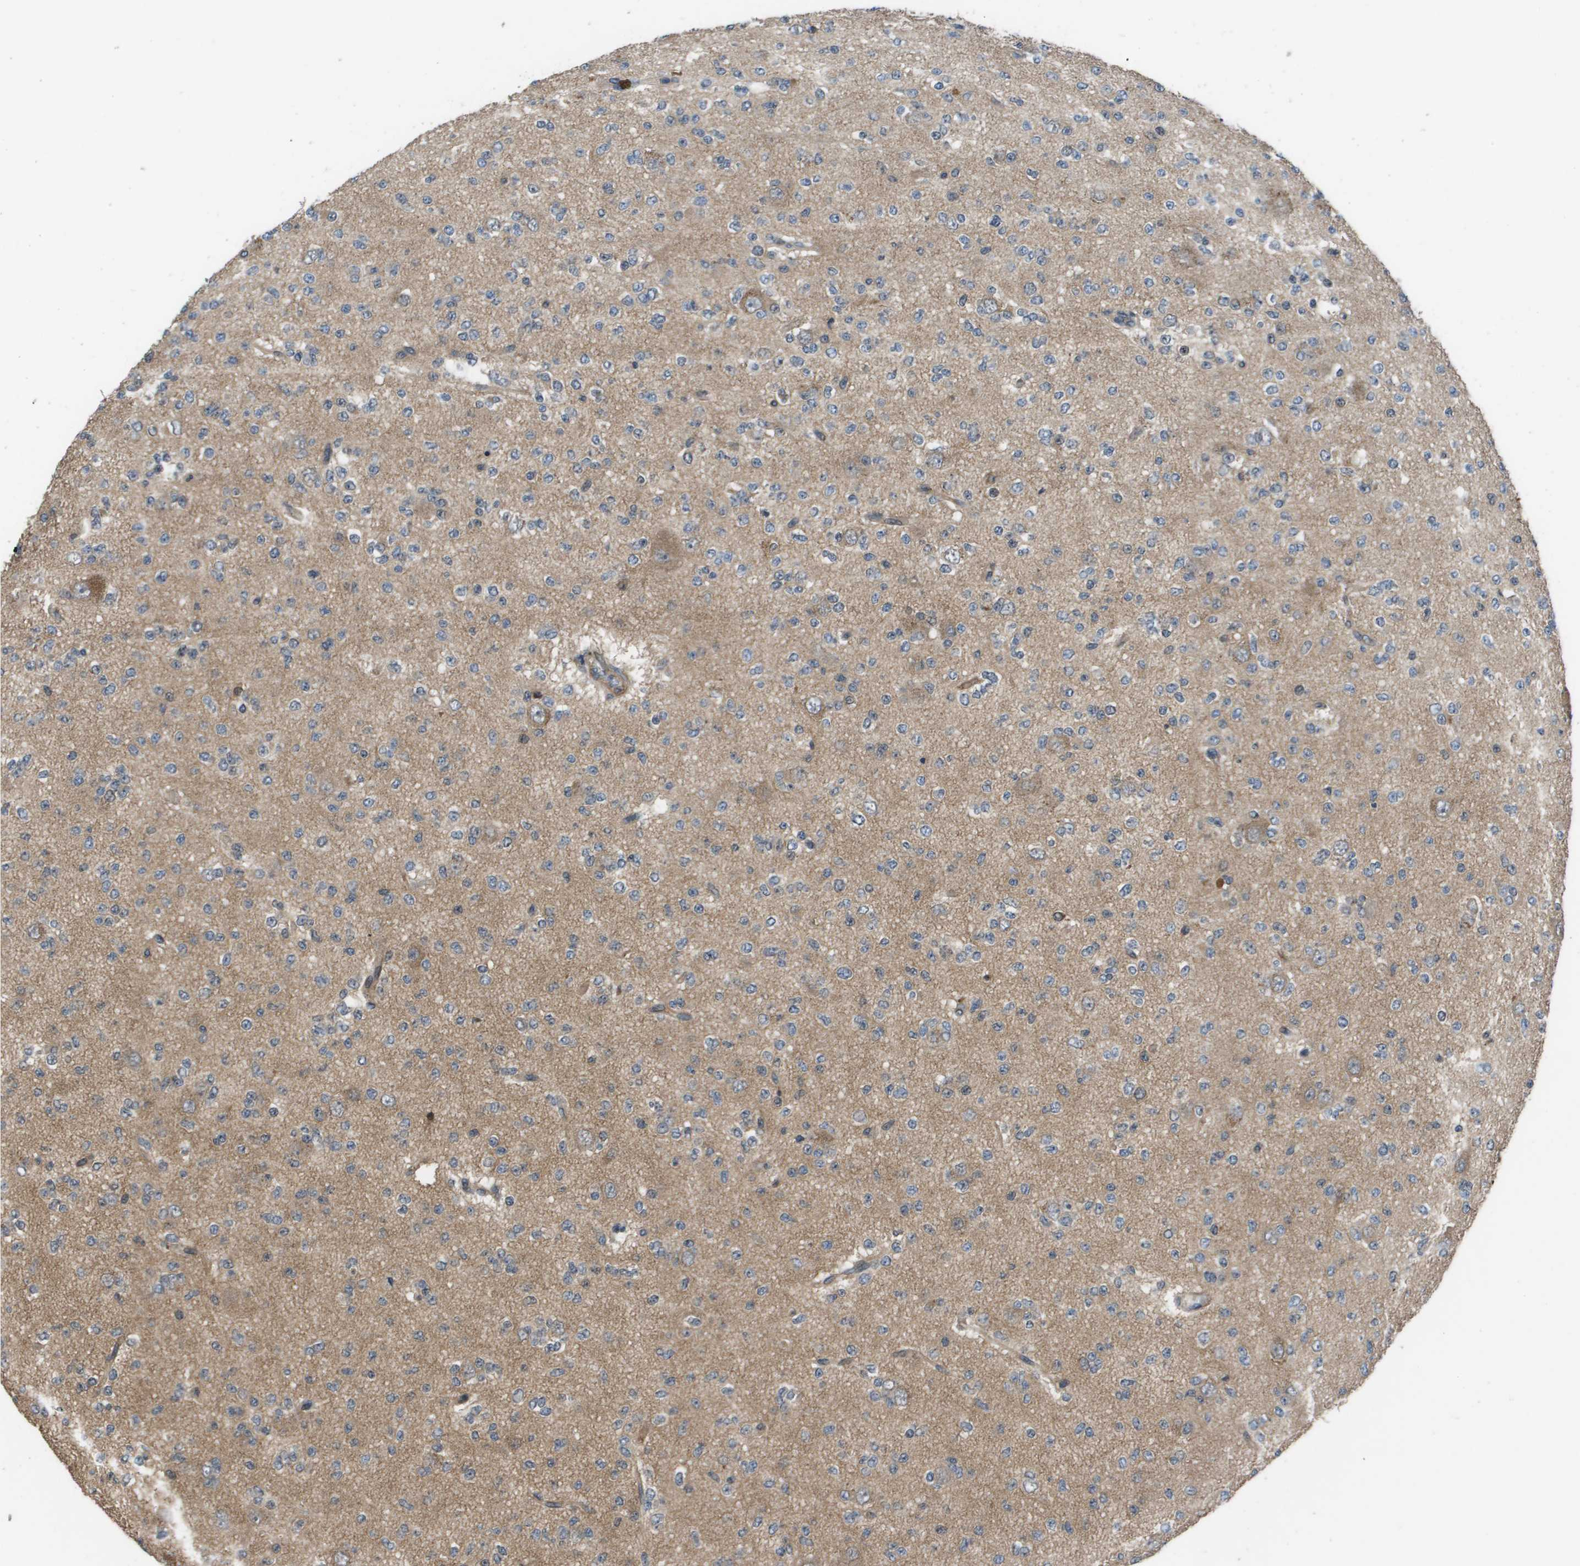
{"staining": {"intensity": "negative", "quantity": "none", "location": "none"}, "tissue": "glioma", "cell_type": "Tumor cells", "image_type": "cancer", "snomed": [{"axis": "morphology", "description": "Glioma, malignant, Low grade"}, {"axis": "topography", "description": "Brain"}], "caption": "A photomicrograph of glioma stained for a protein displays no brown staining in tumor cells.", "gene": "ENPP5", "patient": {"sex": "male", "age": 38}}